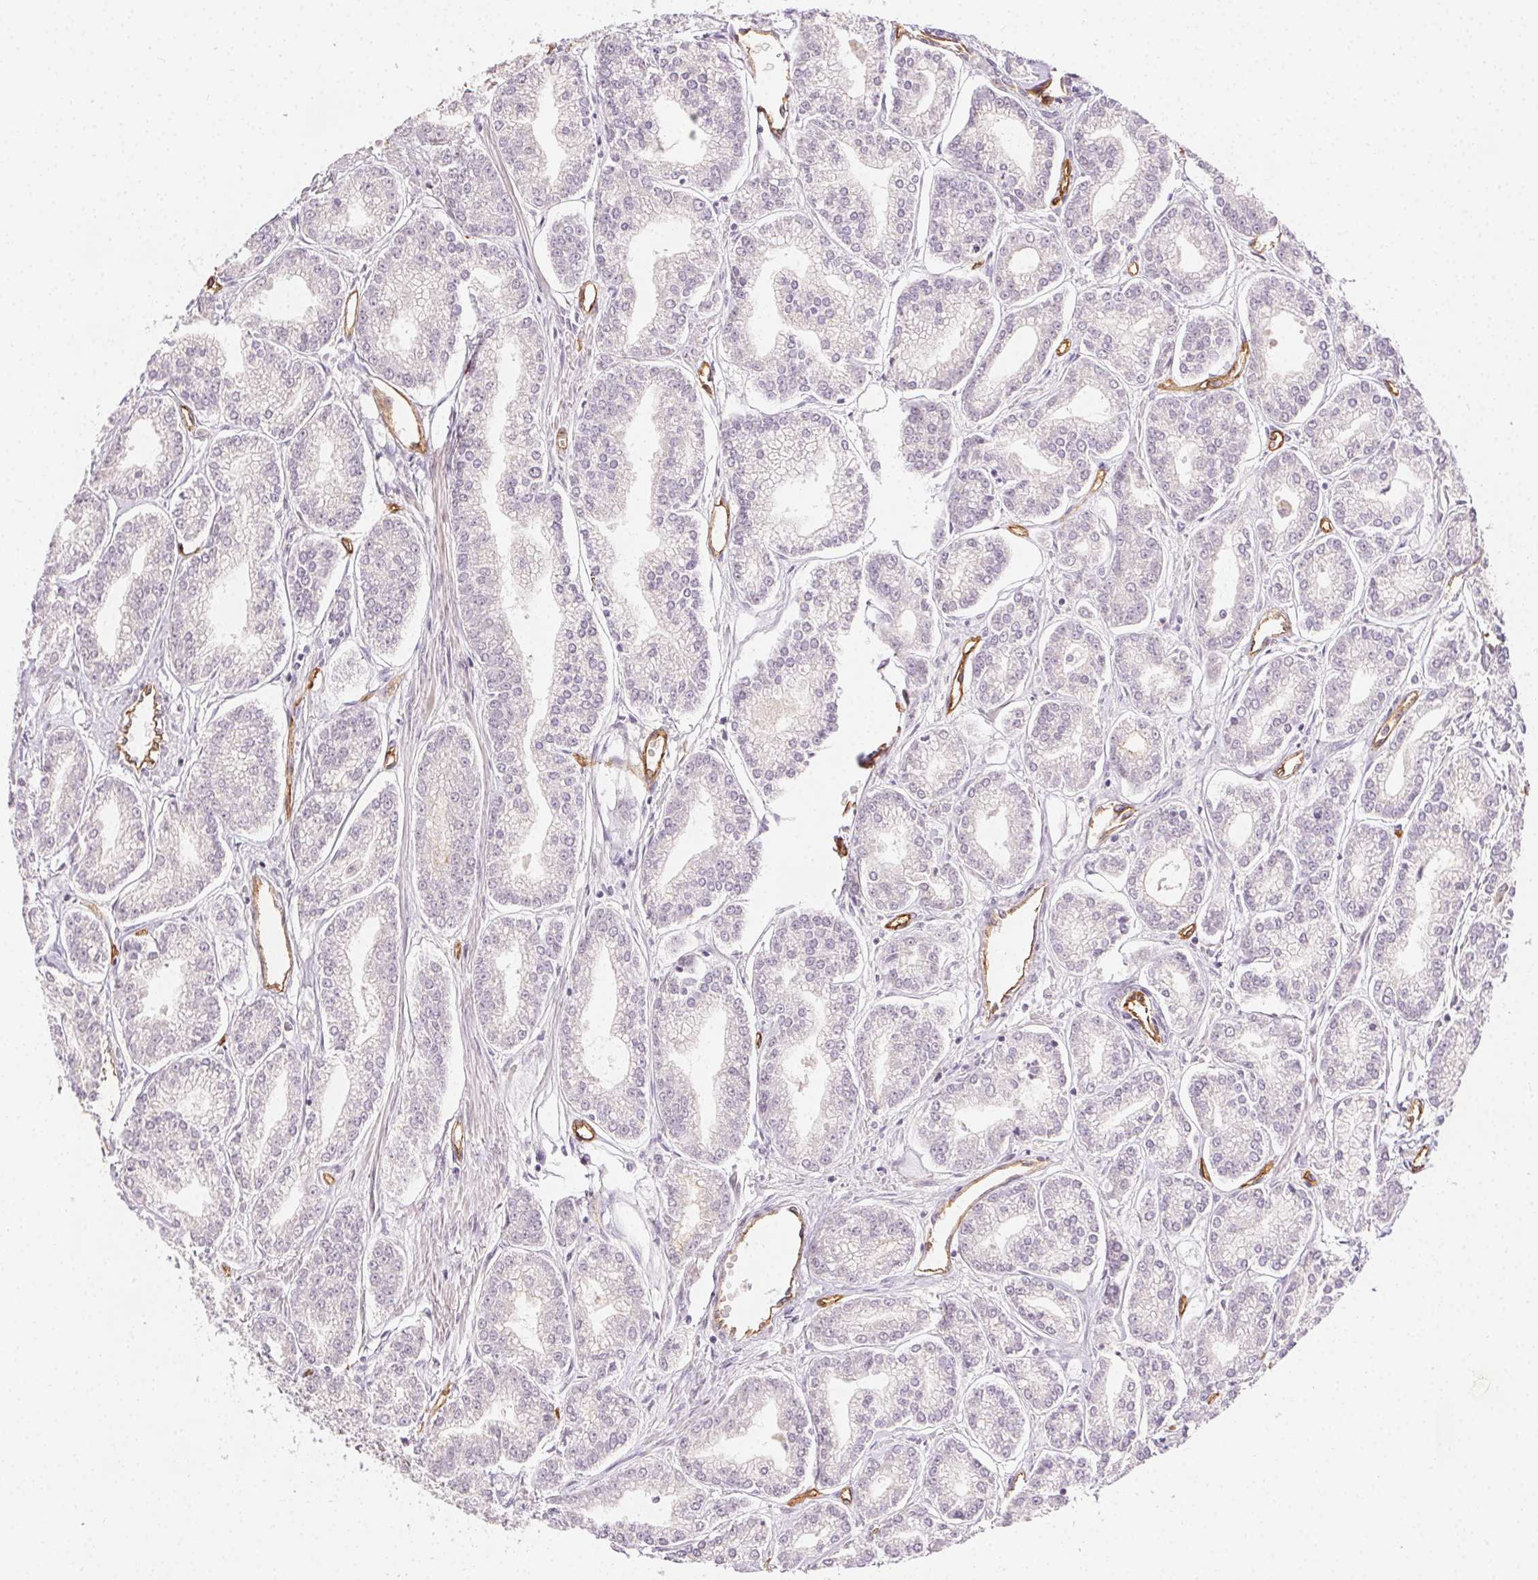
{"staining": {"intensity": "negative", "quantity": "none", "location": "none"}, "tissue": "prostate cancer", "cell_type": "Tumor cells", "image_type": "cancer", "snomed": [{"axis": "morphology", "description": "Adenocarcinoma, NOS"}, {"axis": "topography", "description": "Prostate"}], "caption": "Immunohistochemistry (IHC) of prostate cancer (adenocarcinoma) demonstrates no expression in tumor cells.", "gene": "PODXL", "patient": {"sex": "male", "age": 71}}